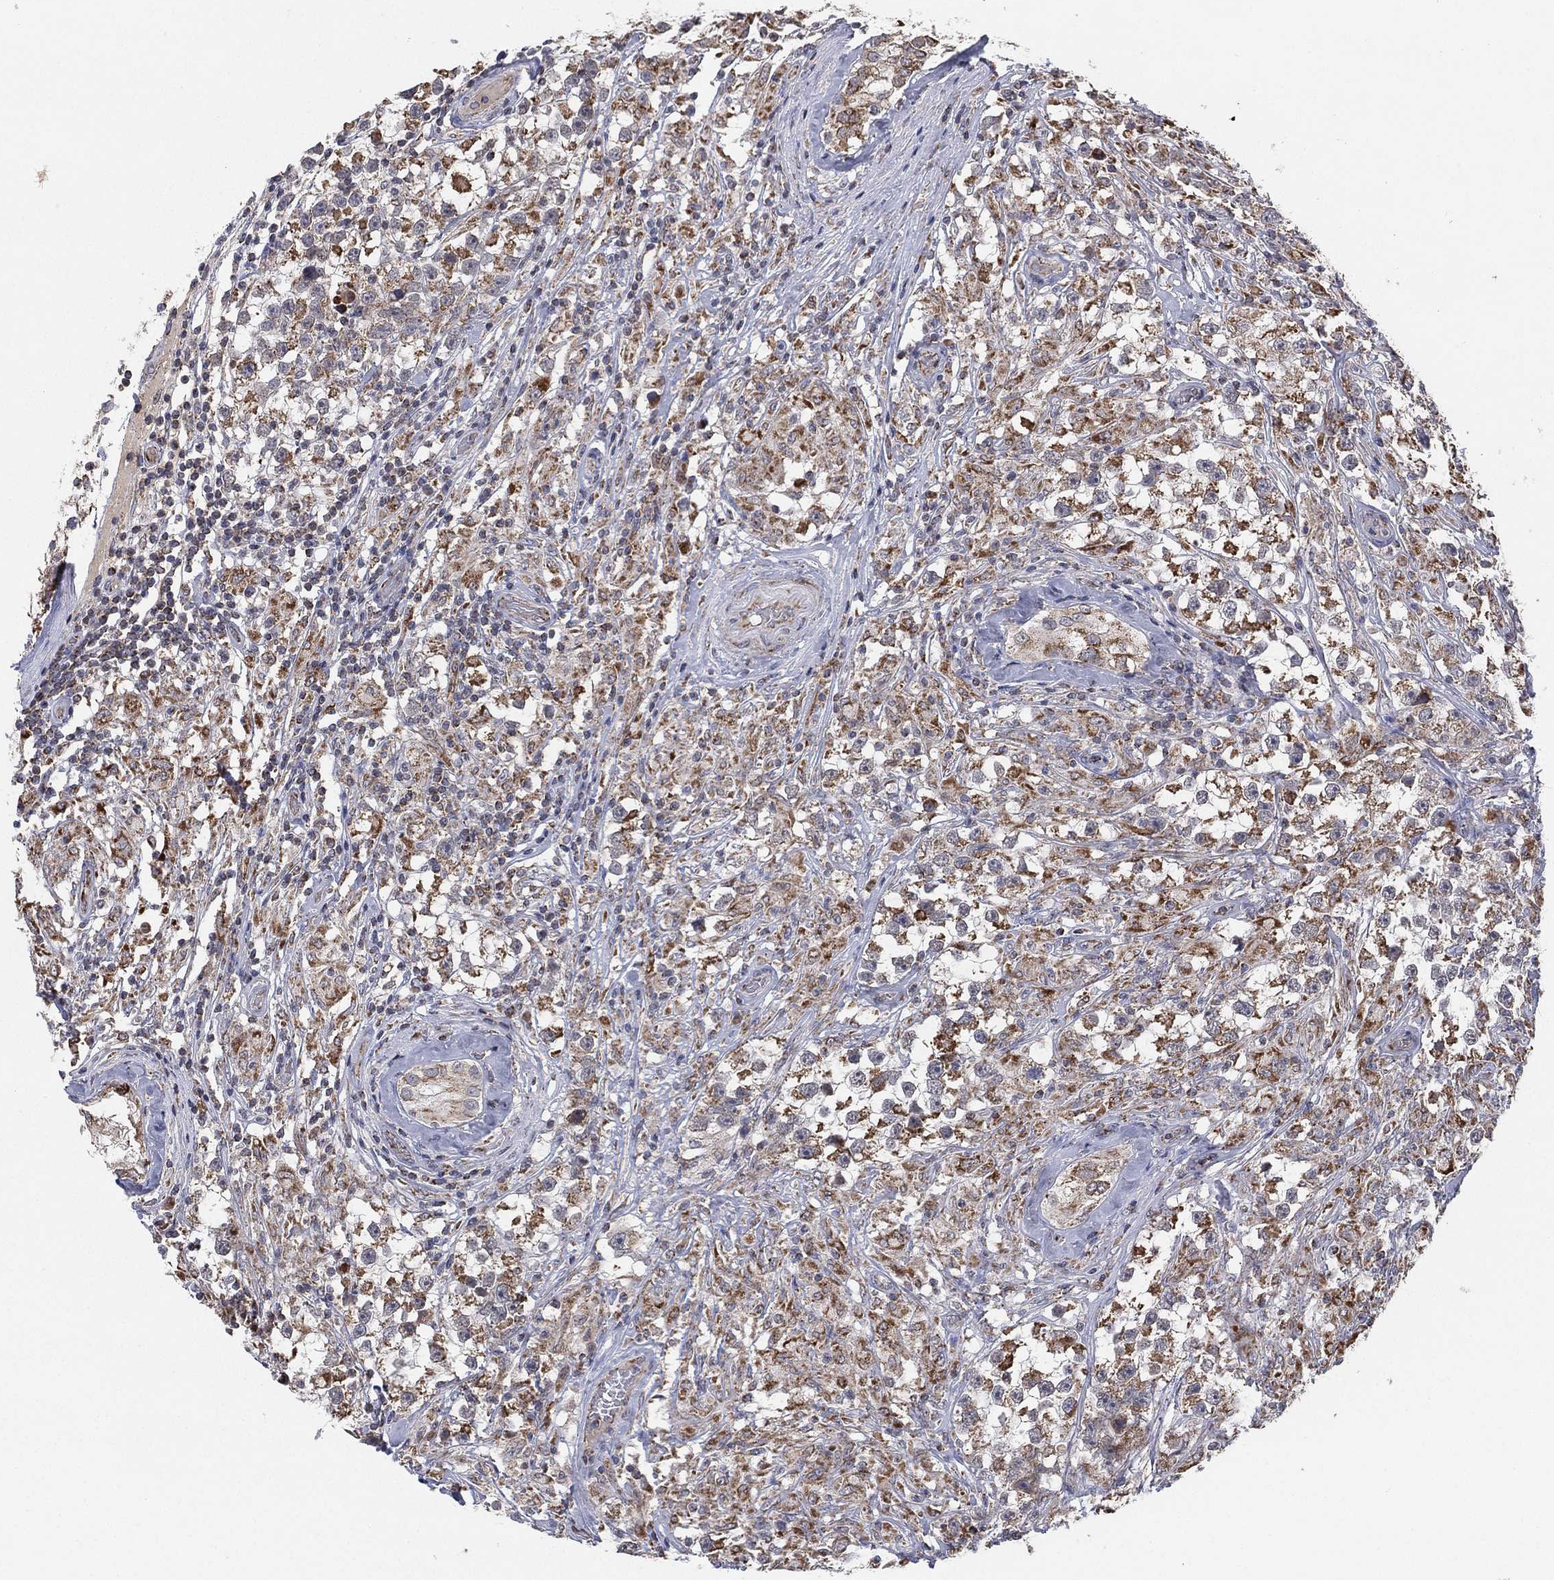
{"staining": {"intensity": "moderate", "quantity": ">75%", "location": "cytoplasmic/membranous"}, "tissue": "testis cancer", "cell_type": "Tumor cells", "image_type": "cancer", "snomed": [{"axis": "morphology", "description": "Seminoma, NOS"}, {"axis": "topography", "description": "Testis"}], "caption": "Testis cancer (seminoma) tissue shows moderate cytoplasmic/membranous staining in approximately >75% of tumor cells, visualized by immunohistochemistry. Using DAB (brown) and hematoxylin (blue) stains, captured at high magnification using brightfield microscopy.", "gene": "PSMG4", "patient": {"sex": "male", "age": 46}}